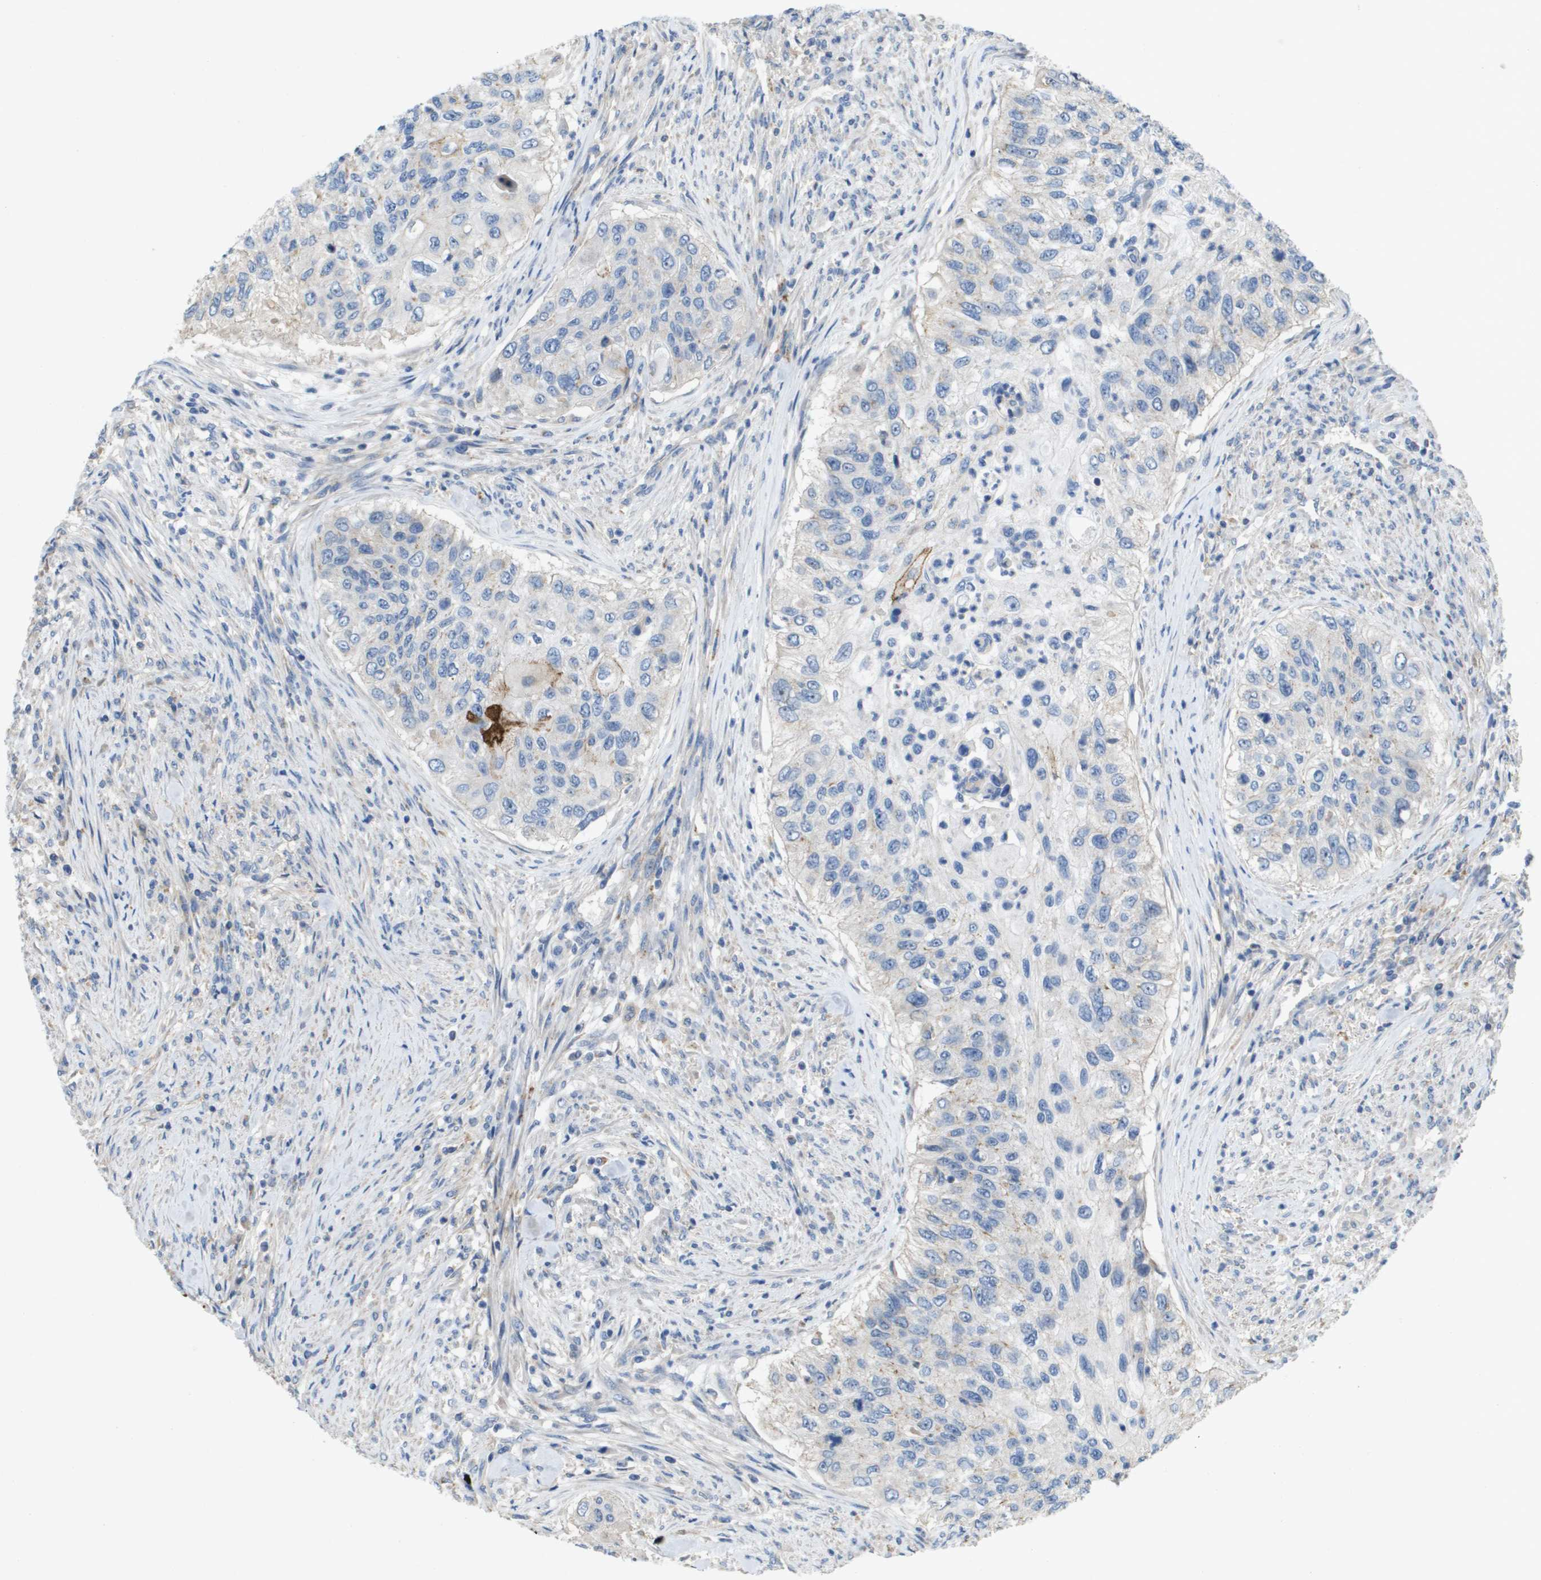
{"staining": {"intensity": "negative", "quantity": "none", "location": "none"}, "tissue": "urothelial cancer", "cell_type": "Tumor cells", "image_type": "cancer", "snomed": [{"axis": "morphology", "description": "Urothelial carcinoma, High grade"}, {"axis": "topography", "description": "Urinary bladder"}], "caption": "Immunohistochemistry micrograph of urothelial cancer stained for a protein (brown), which reveals no expression in tumor cells.", "gene": "B3GNT5", "patient": {"sex": "female", "age": 60}}